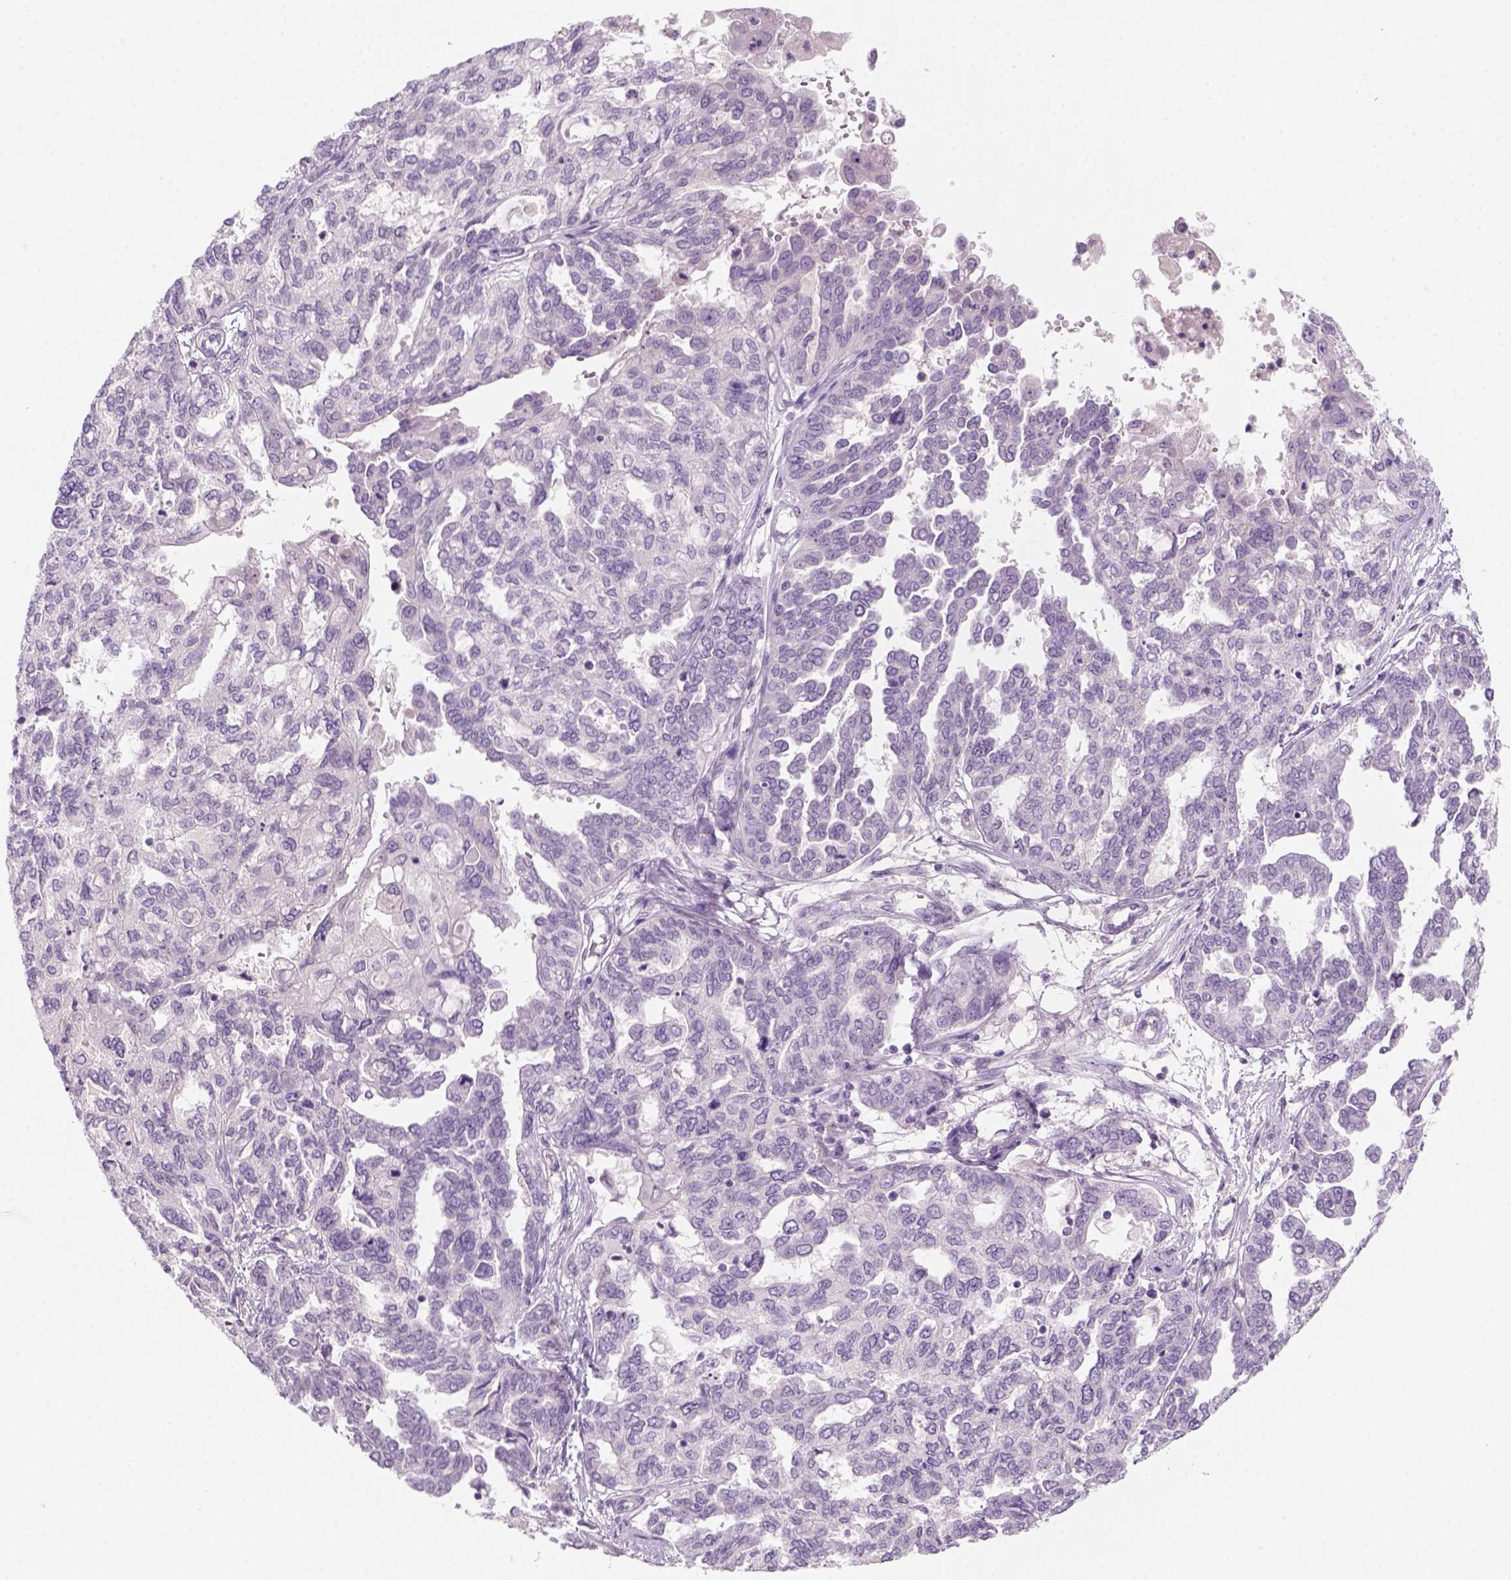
{"staining": {"intensity": "negative", "quantity": "none", "location": "none"}, "tissue": "ovarian cancer", "cell_type": "Tumor cells", "image_type": "cancer", "snomed": [{"axis": "morphology", "description": "Cystadenocarcinoma, serous, NOS"}, {"axis": "topography", "description": "Ovary"}], "caption": "IHC image of human ovarian serous cystadenocarcinoma stained for a protein (brown), which displays no staining in tumor cells.", "gene": "KRT25", "patient": {"sex": "female", "age": 53}}